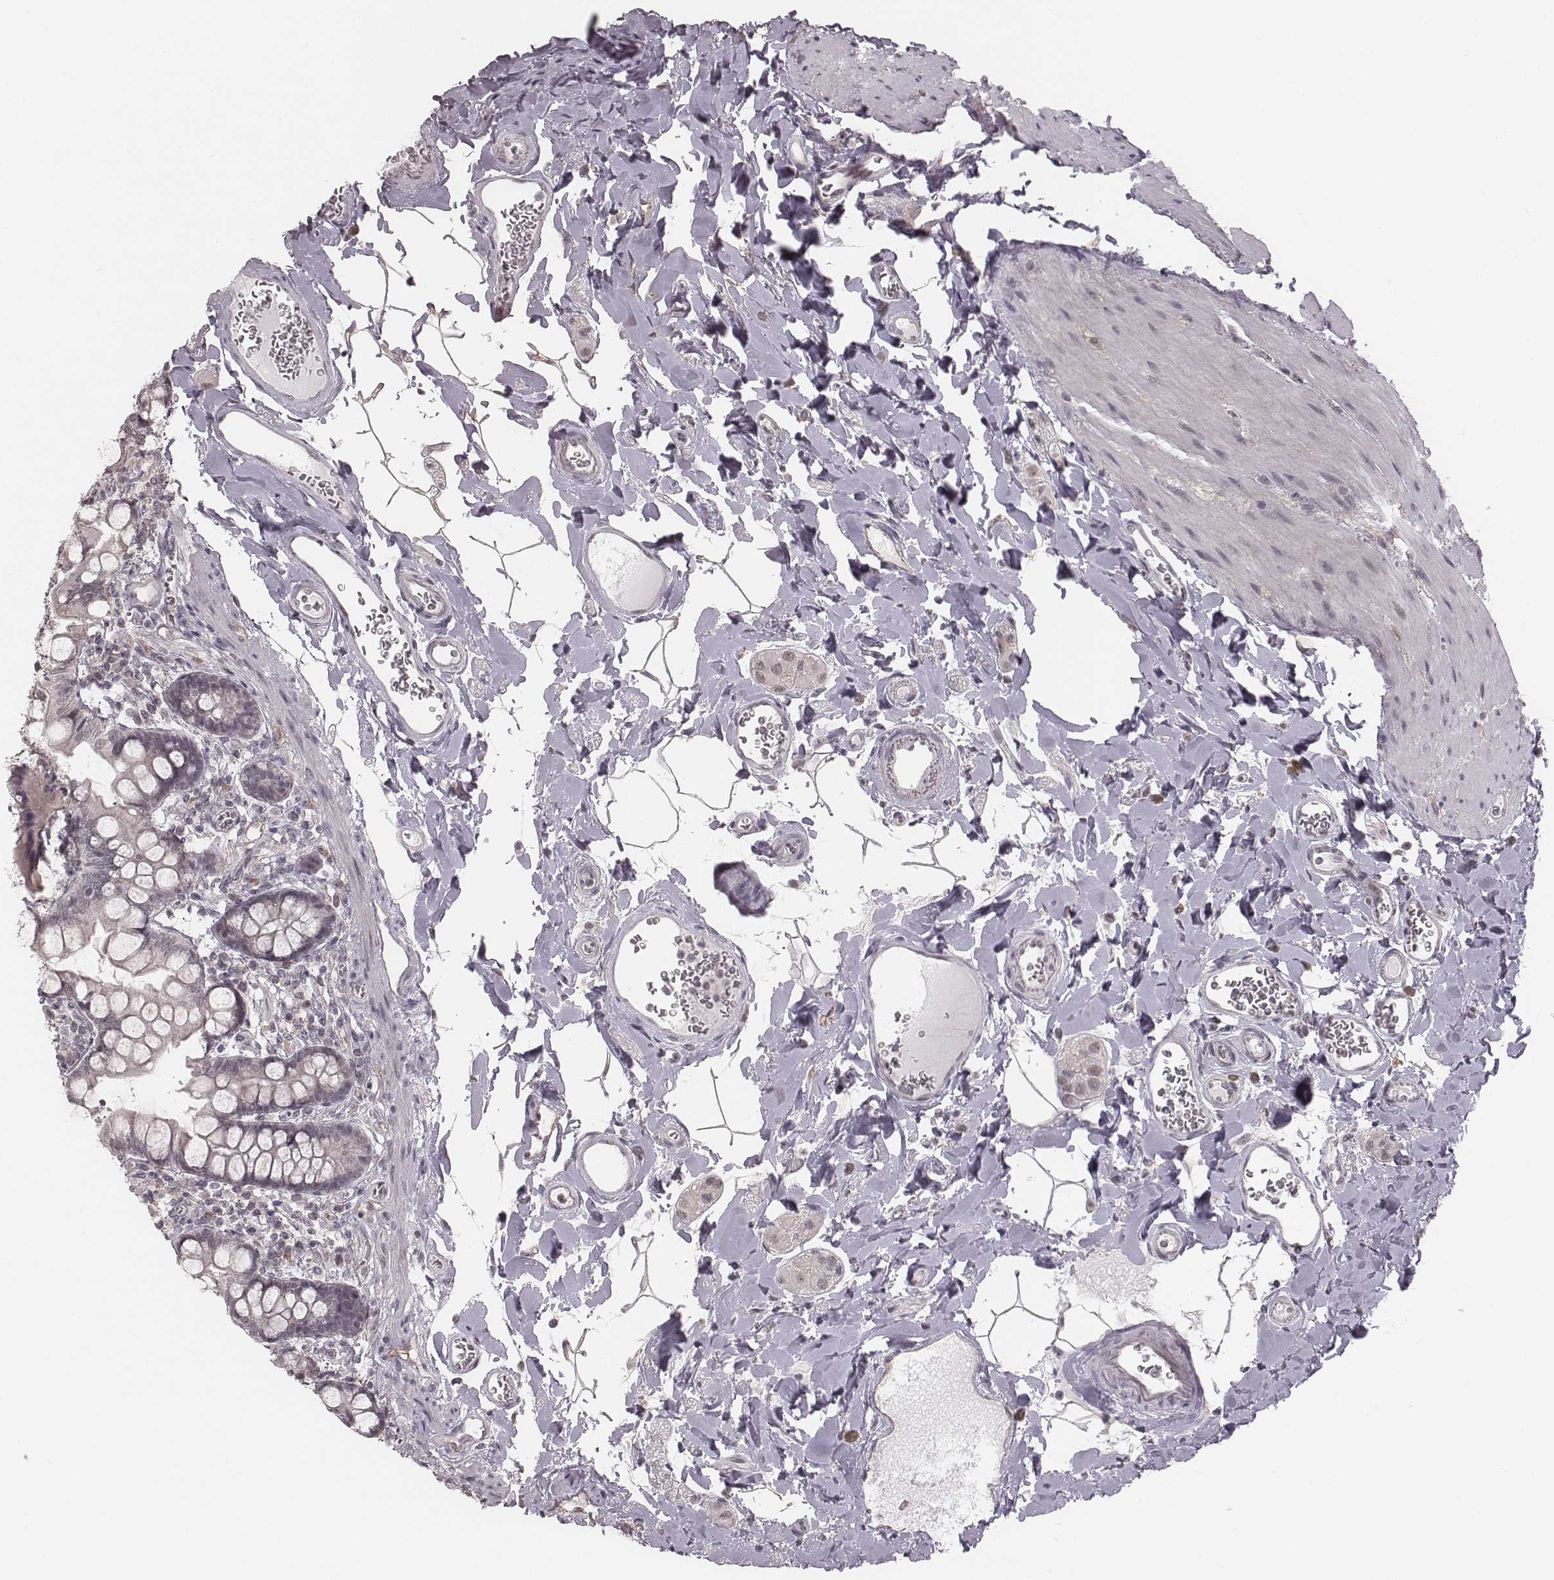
{"staining": {"intensity": "negative", "quantity": "none", "location": "none"}, "tissue": "small intestine", "cell_type": "Glandular cells", "image_type": "normal", "snomed": [{"axis": "morphology", "description": "Normal tissue, NOS"}, {"axis": "topography", "description": "Small intestine"}], "caption": "Protein analysis of normal small intestine displays no significant staining in glandular cells. Brightfield microscopy of immunohistochemistry (IHC) stained with DAB (brown) and hematoxylin (blue), captured at high magnification.", "gene": "RPGRIP1", "patient": {"sex": "female", "age": 56}}